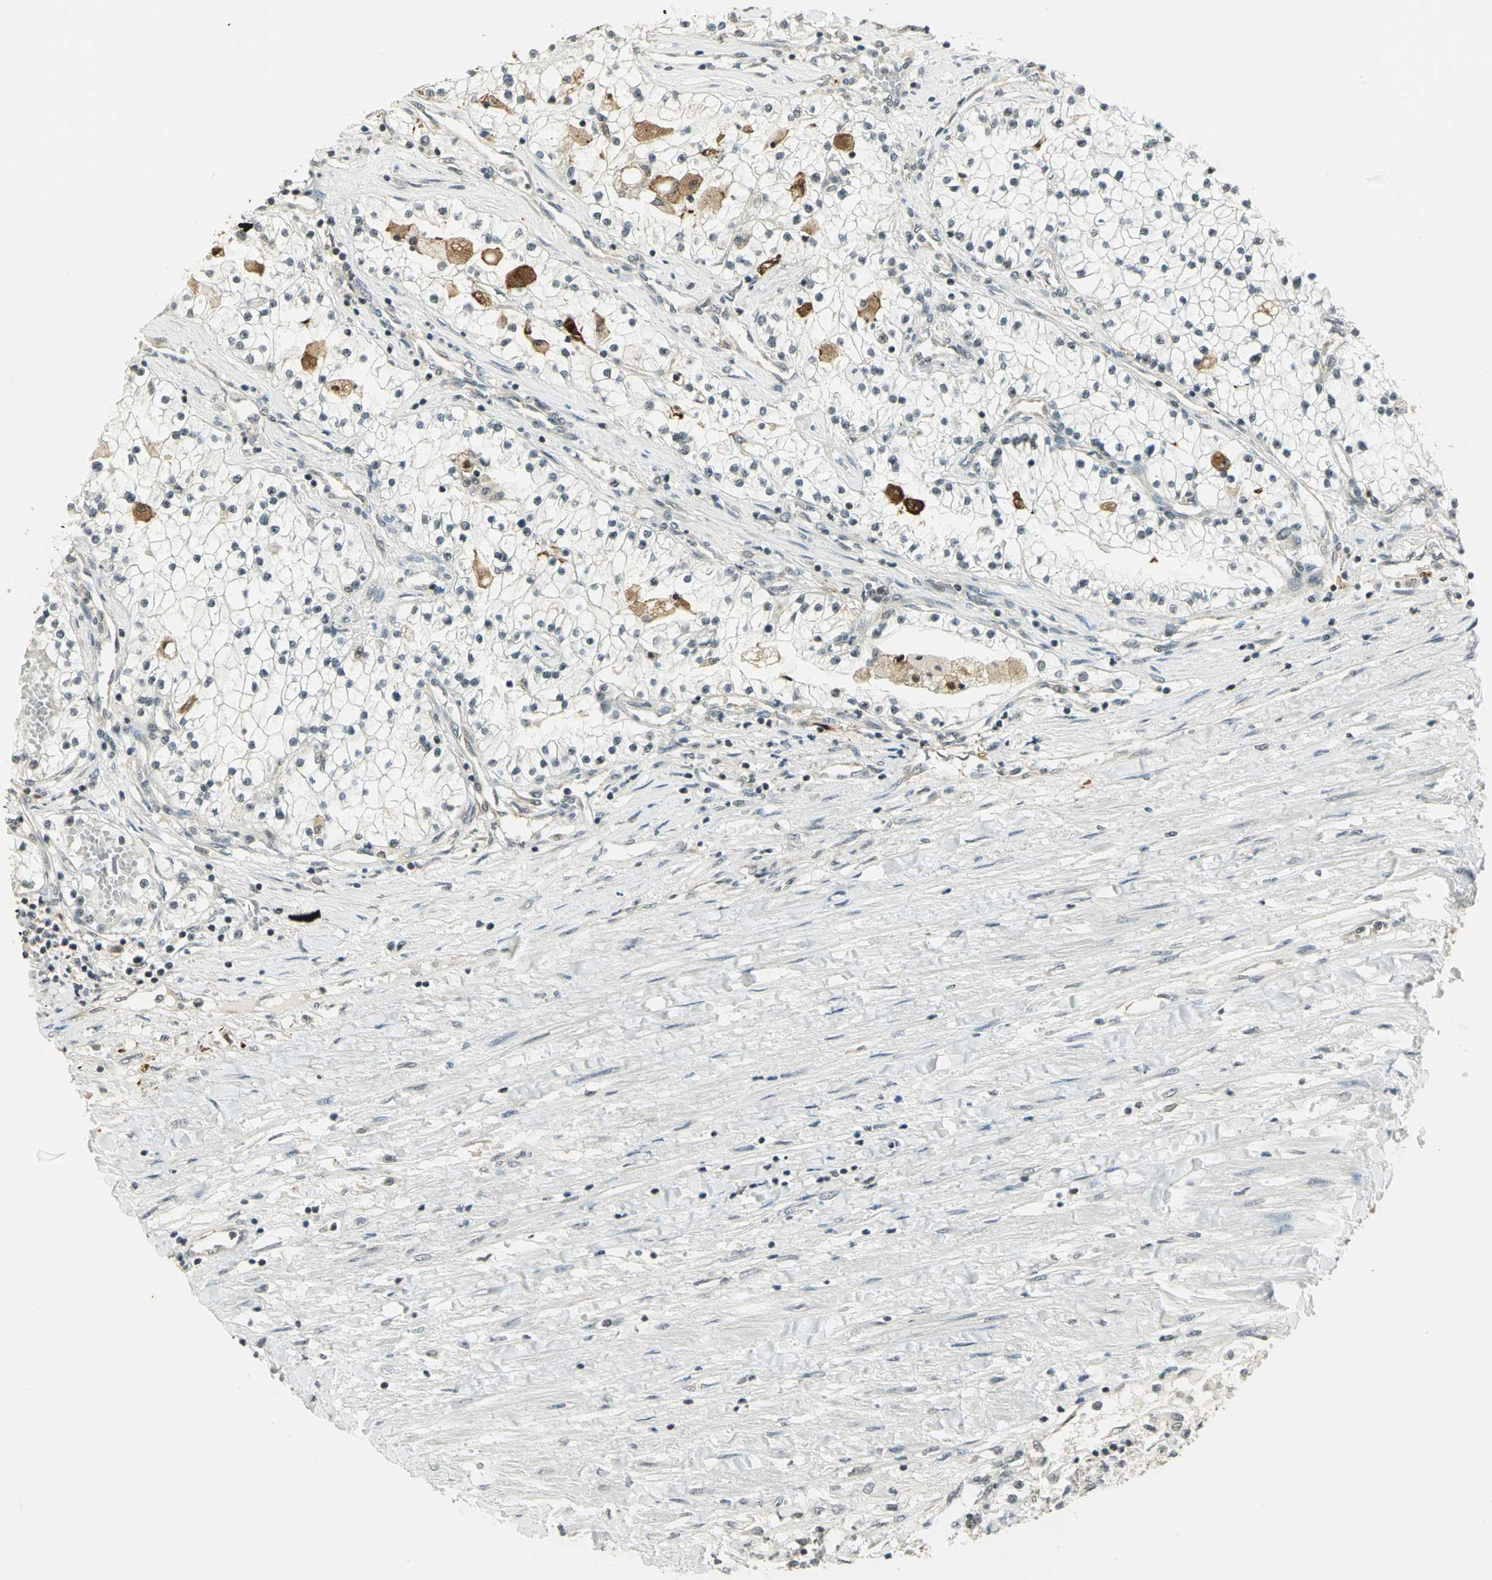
{"staining": {"intensity": "negative", "quantity": "none", "location": "none"}, "tissue": "renal cancer", "cell_type": "Tumor cells", "image_type": "cancer", "snomed": [{"axis": "morphology", "description": "Adenocarcinoma, NOS"}, {"axis": "topography", "description": "Kidney"}], "caption": "DAB immunohistochemical staining of human adenocarcinoma (renal) displays no significant positivity in tumor cells.", "gene": "CDC34", "patient": {"sex": "male", "age": 68}}